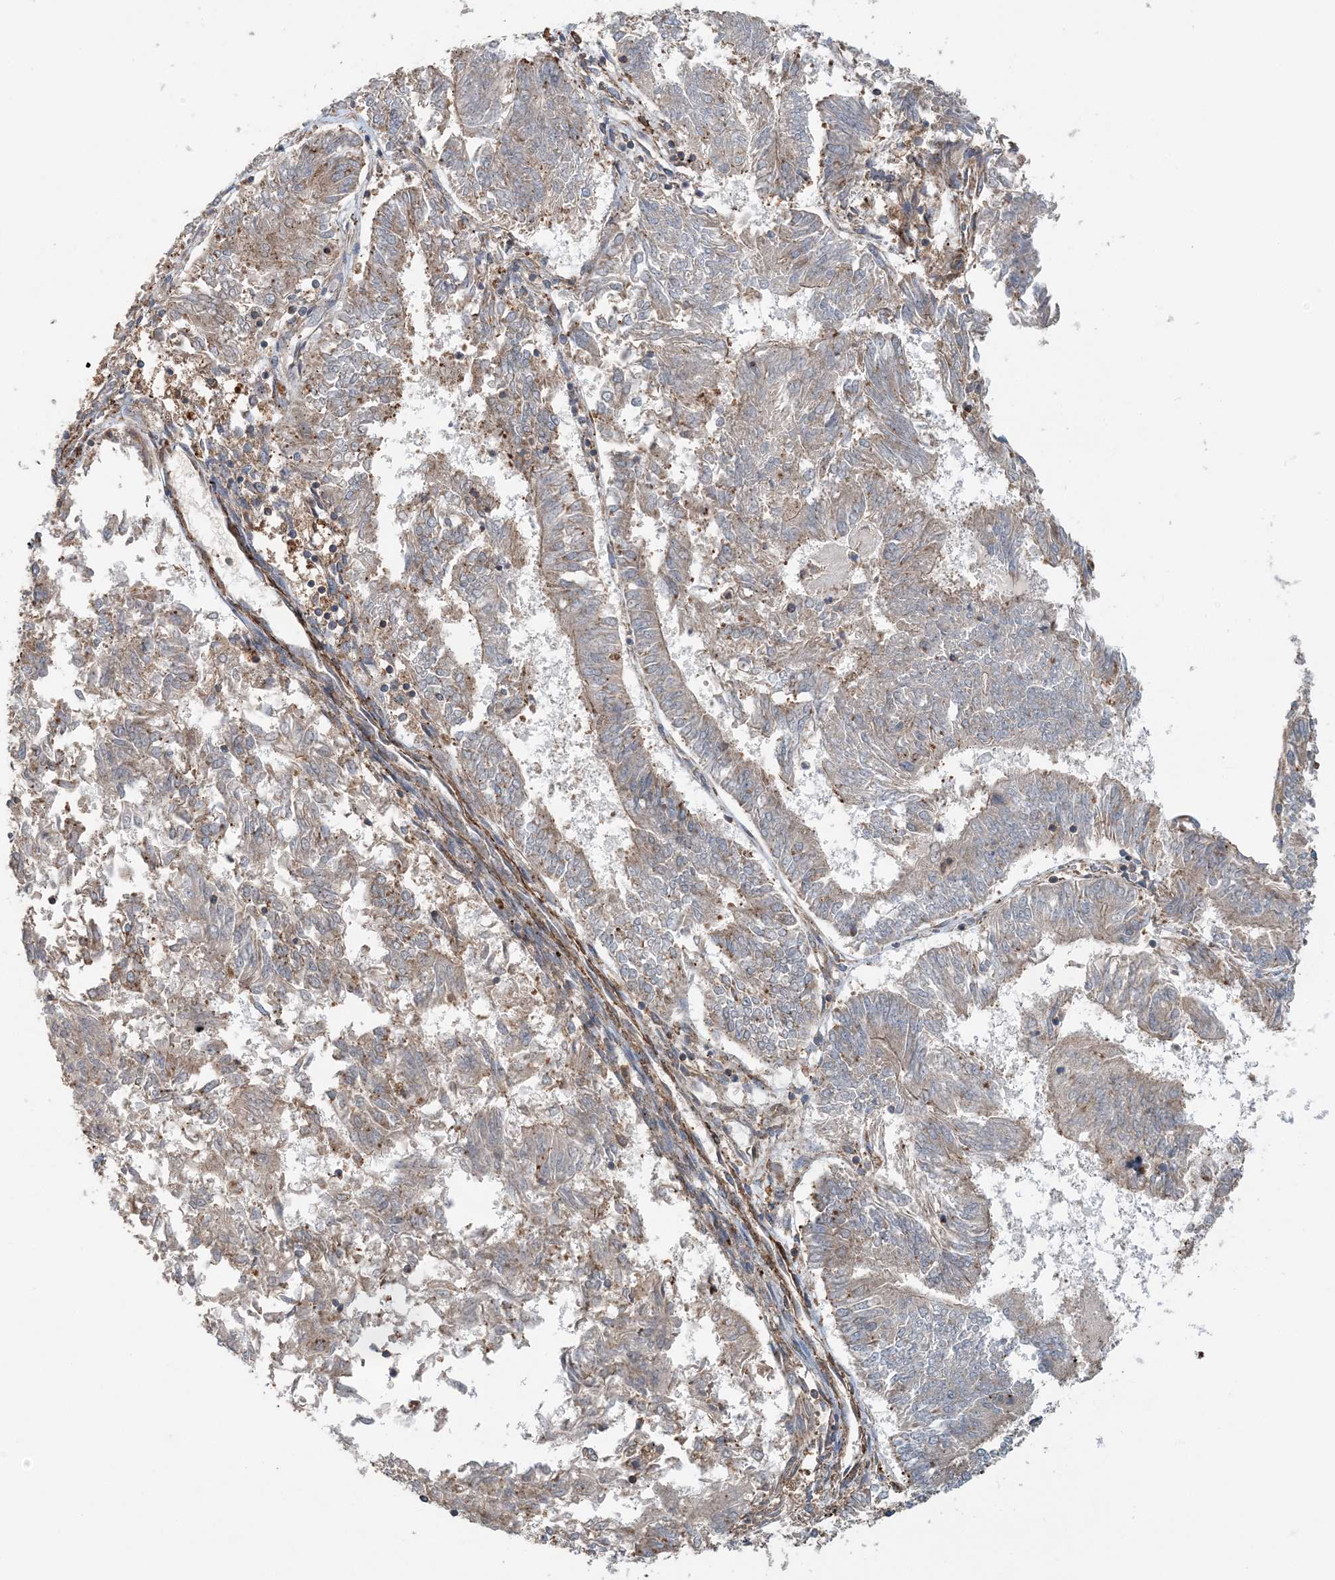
{"staining": {"intensity": "weak", "quantity": "<25%", "location": "cytoplasmic/membranous"}, "tissue": "endometrial cancer", "cell_type": "Tumor cells", "image_type": "cancer", "snomed": [{"axis": "morphology", "description": "Adenocarcinoma, NOS"}, {"axis": "topography", "description": "Endometrium"}], "caption": "This is an immunohistochemistry (IHC) histopathology image of human endometrial adenocarcinoma. There is no expression in tumor cells.", "gene": "TTI1", "patient": {"sex": "female", "age": 58}}